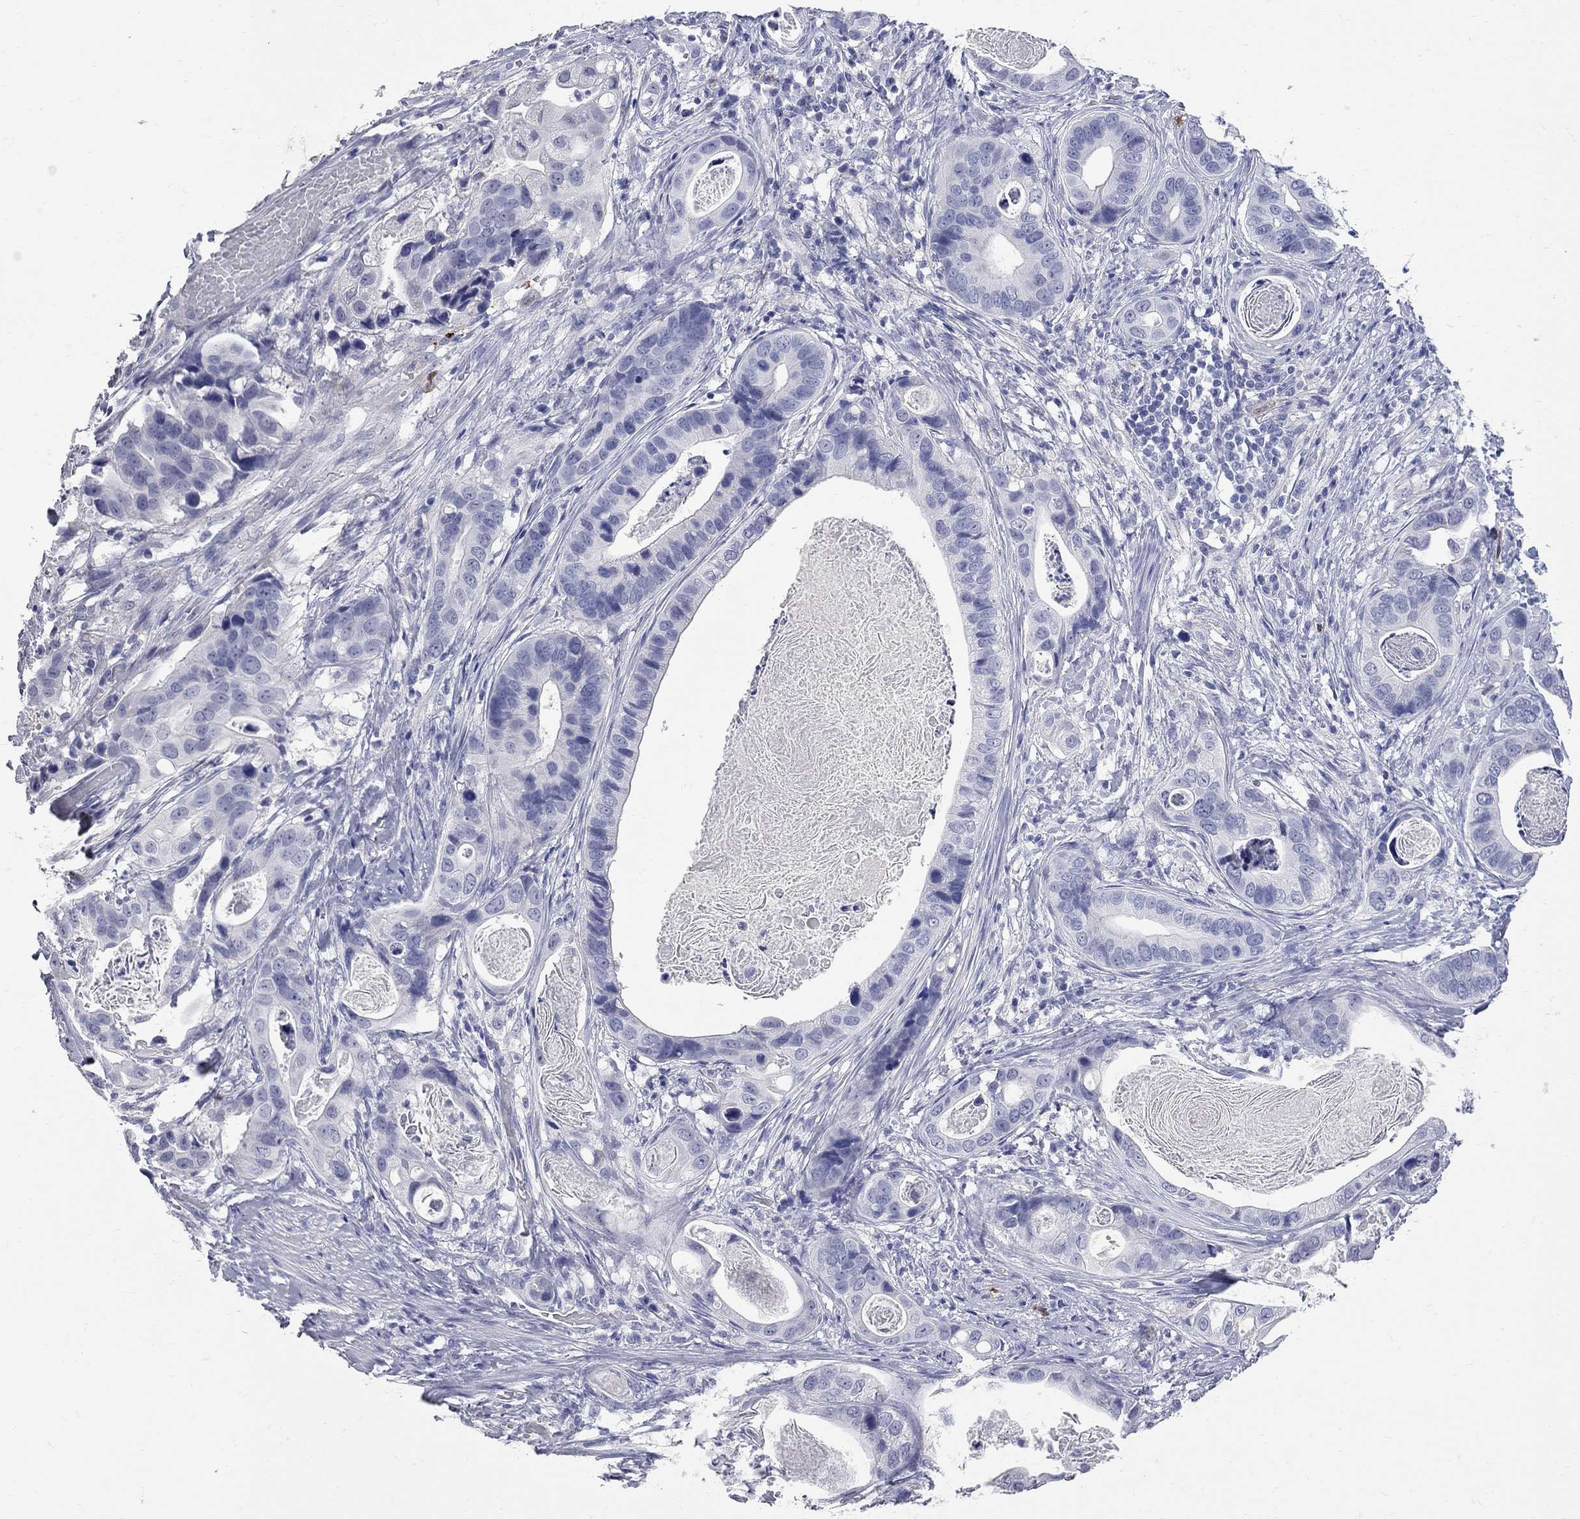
{"staining": {"intensity": "negative", "quantity": "none", "location": "none"}, "tissue": "stomach cancer", "cell_type": "Tumor cells", "image_type": "cancer", "snomed": [{"axis": "morphology", "description": "Adenocarcinoma, NOS"}, {"axis": "topography", "description": "Stomach"}], "caption": "Immunohistochemical staining of human stomach adenocarcinoma displays no significant expression in tumor cells.", "gene": "FAM221B", "patient": {"sex": "male", "age": 84}}